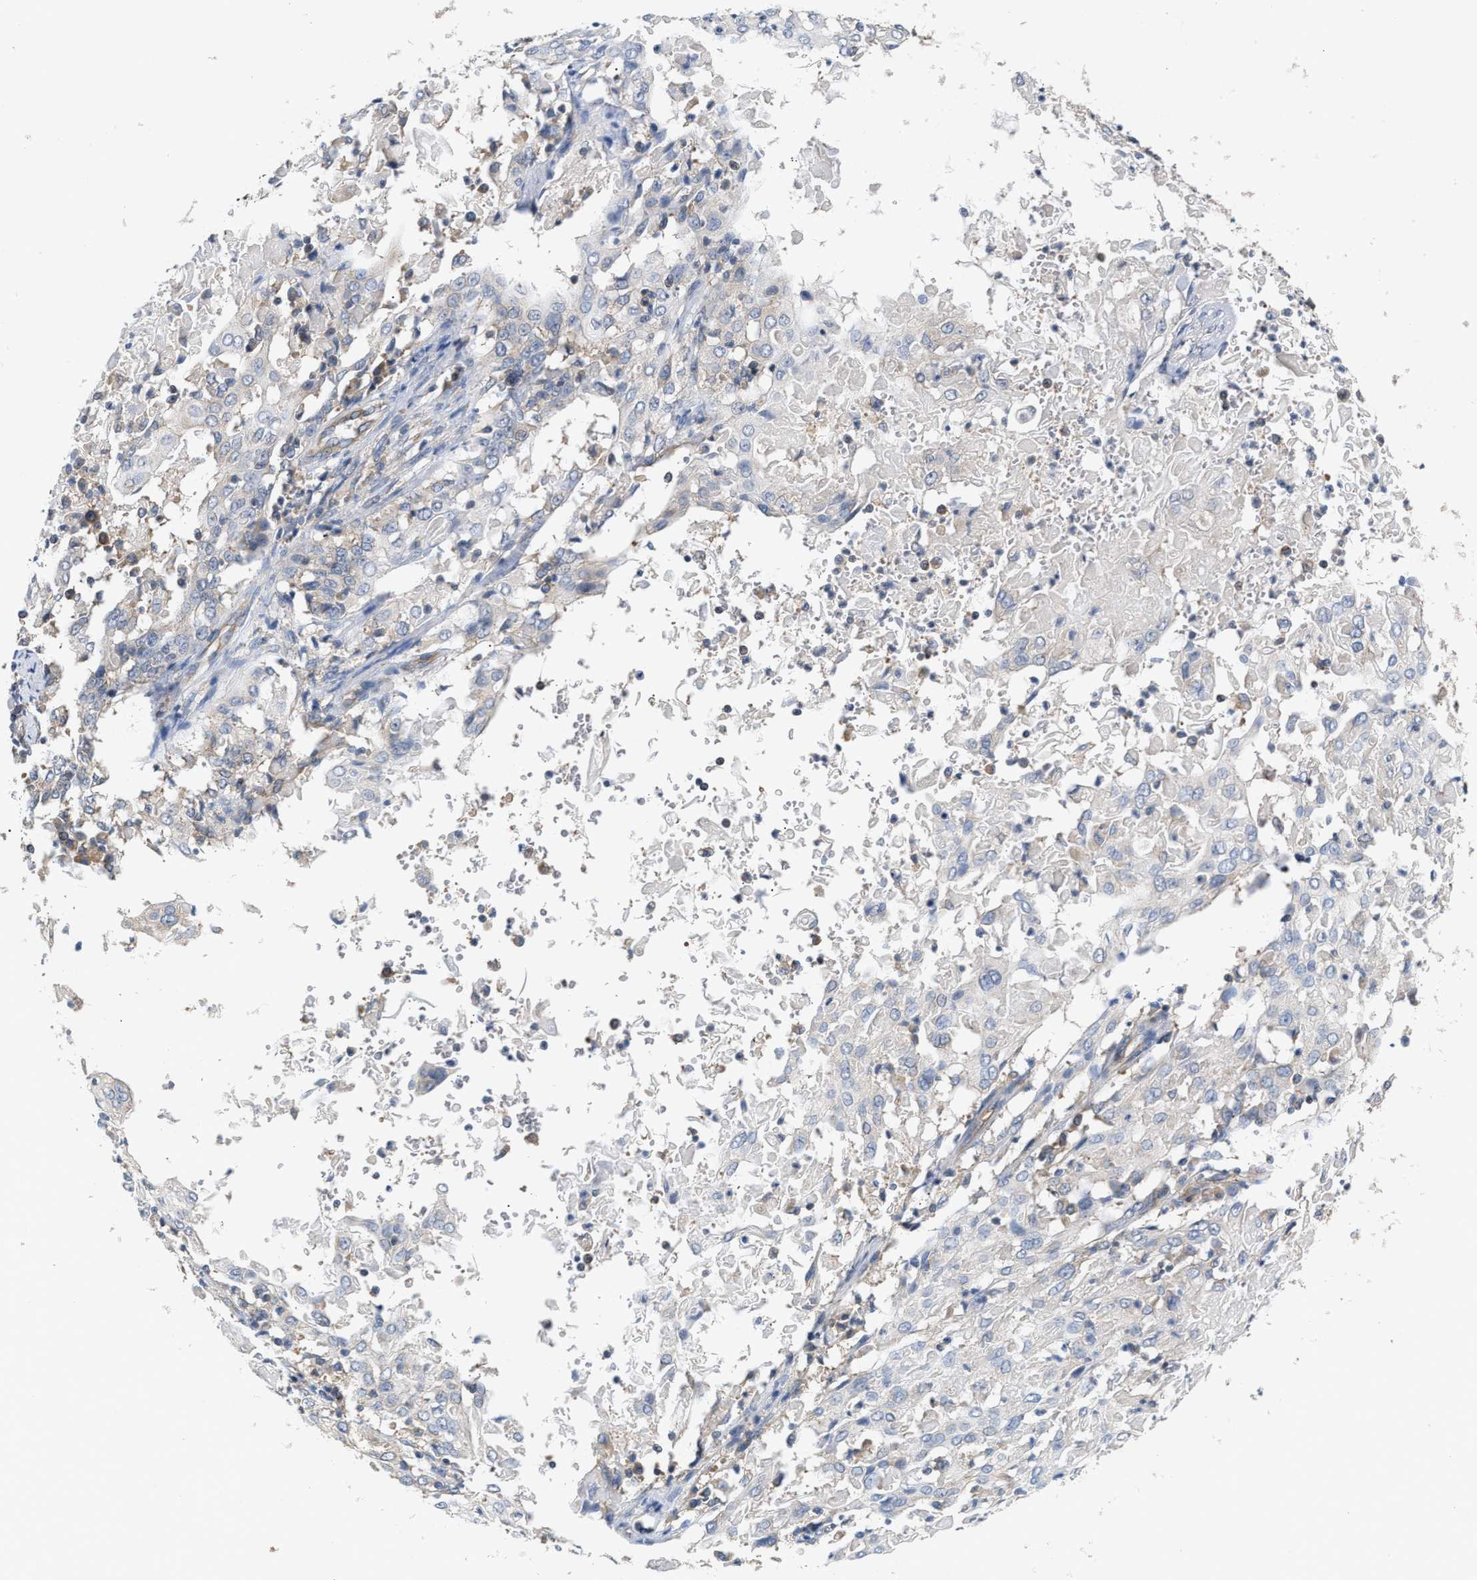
{"staining": {"intensity": "negative", "quantity": "none", "location": "none"}, "tissue": "cervical cancer", "cell_type": "Tumor cells", "image_type": "cancer", "snomed": [{"axis": "morphology", "description": "Squamous cell carcinoma, NOS"}, {"axis": "topography", "description": "Cervix"}], "caption": "Protein analysis of cervical cancer displays no significant positivity in tumor cells. (Immunohistochemistry, brightfield microscopy, high magnification).", "gene": "LAPTM4B", "patient": {"sex": "female", "age": 39}}